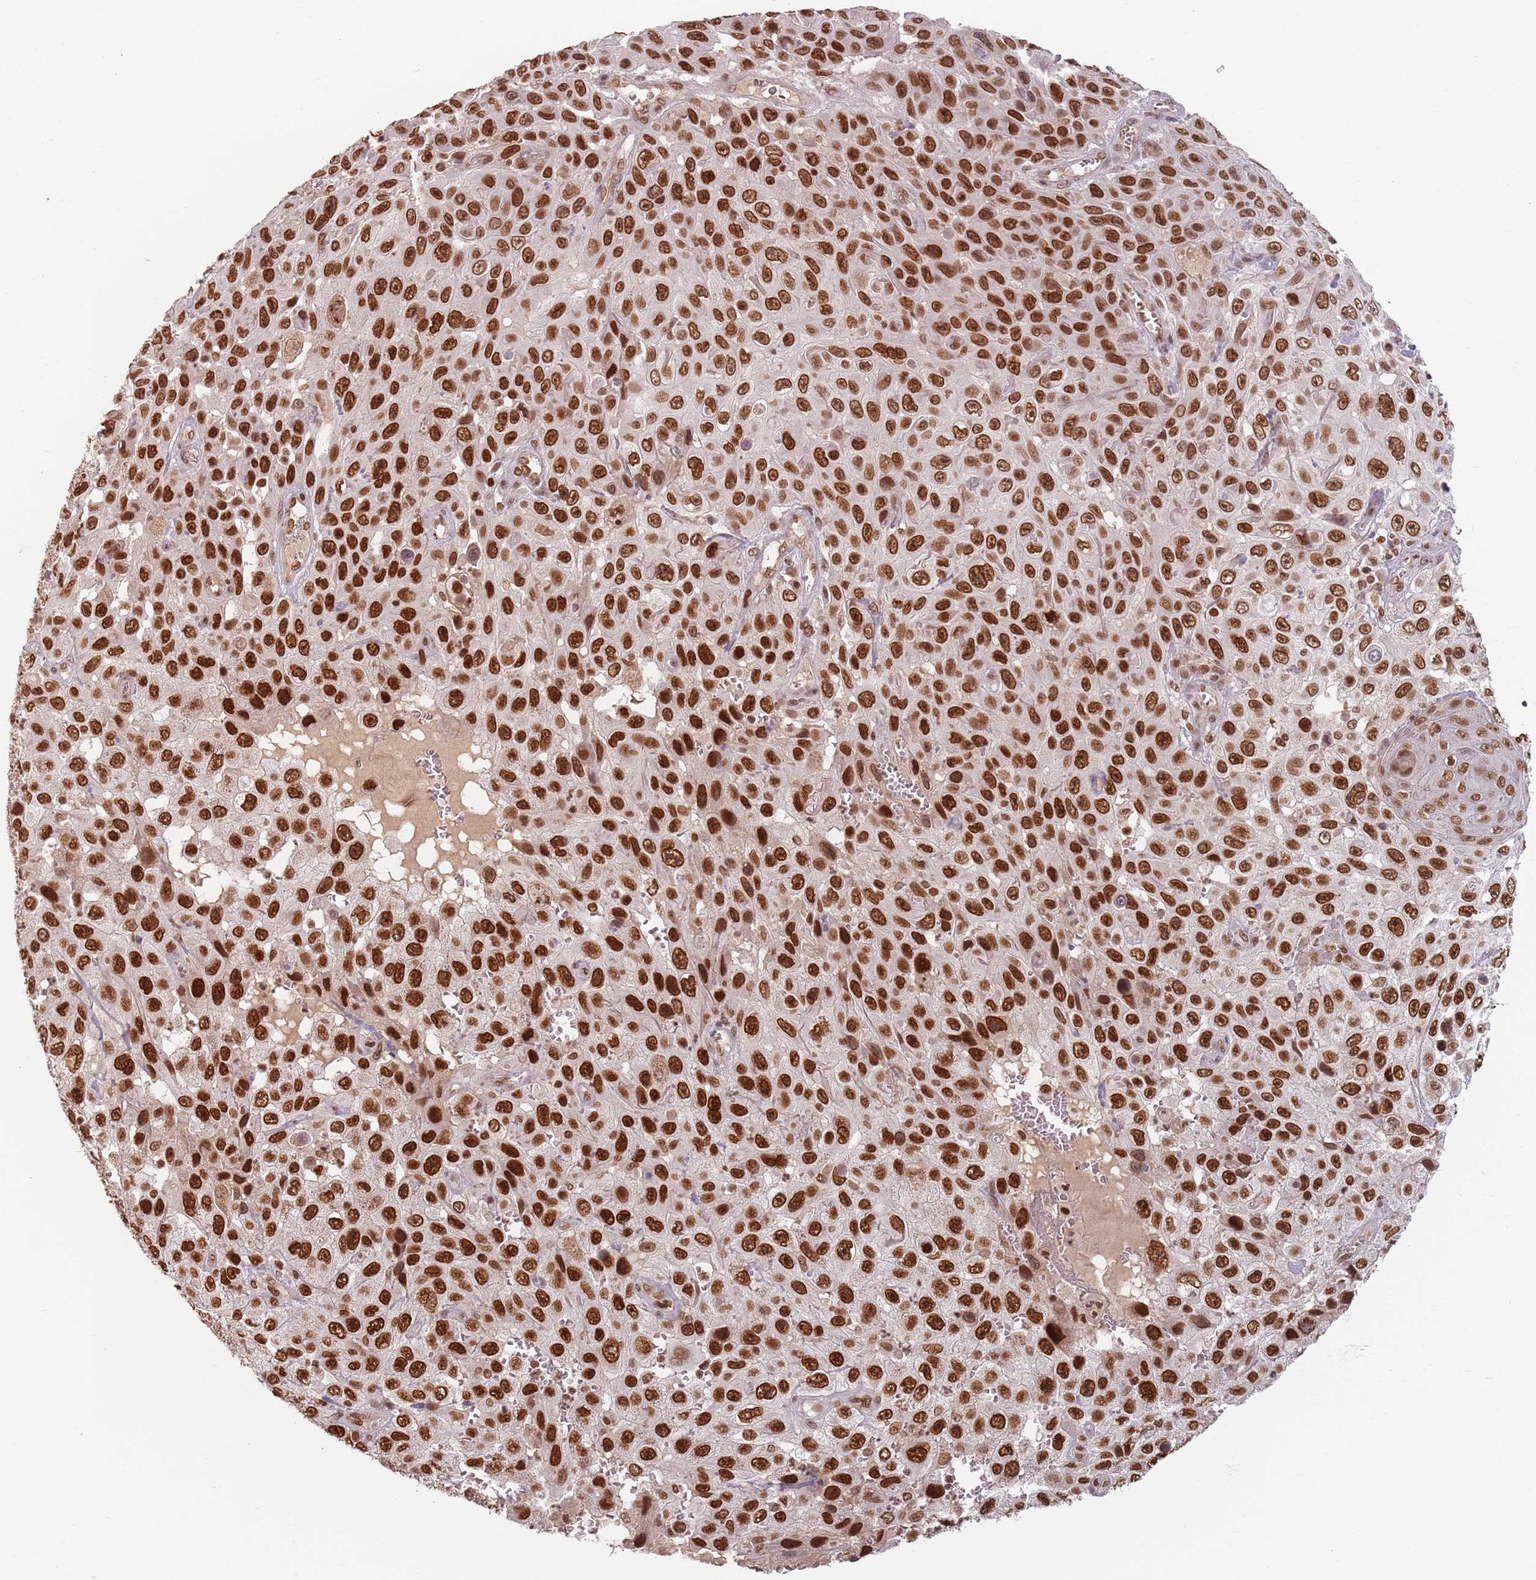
{"staining": {"intensity": "strong", "quantity": ">75%", "location": "nuclear"}, "tissue": "skin cancer", "cell_type": "Tumor cells", "image_type": "cancer", "snomed": [{"axis": "morphology", "description": "Squamous cell carcinoma, NOS"}, {"axis": "topography", "description": "Skin"}], "caption": "A high amount of strong nuclear staining is identified in approximately >75% of tumor cells in skin cancer tissue.", "gene": "NUP50", "patient": {"sex": "male", "age": 82}}